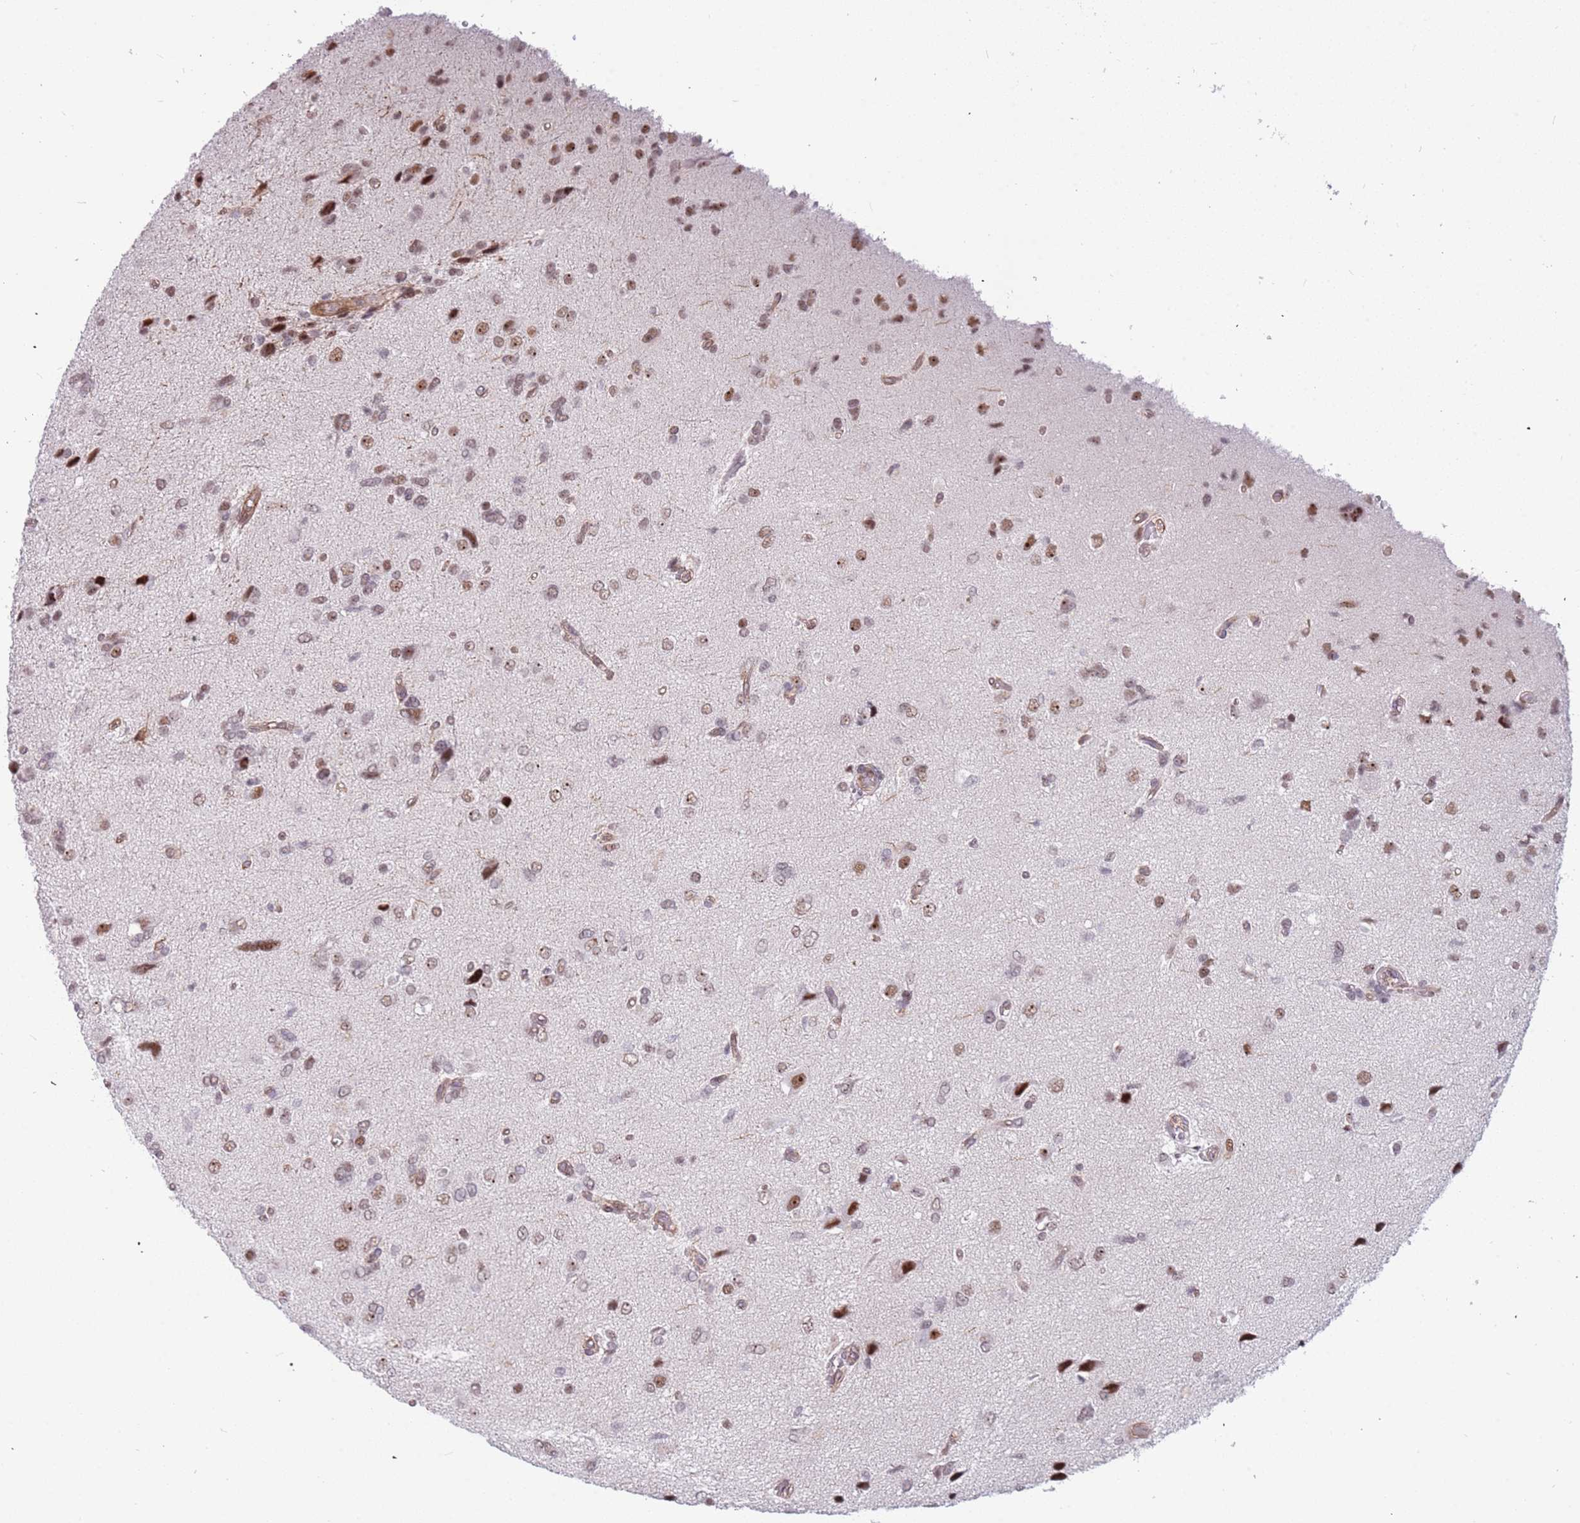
{"staining": {"intensity": "weak", "quantity": "25%-75%", "location": "nuclear"}, "tissue": "glioma", "cell_type": "Tumor cells", "image_type": "cancer", "snomed": [{"axis": "morphology", "description": "Glioma, malignant, High grade"}, {"axis": "topography", "description": "Brain"}], "caption": "This image reveals IHC staining of glioma, with low weak nuclear staining in approximately 25%-75% of tumor cells.", "gene": "LRMDA", "patient": {"sex": "female", "age": 59}}